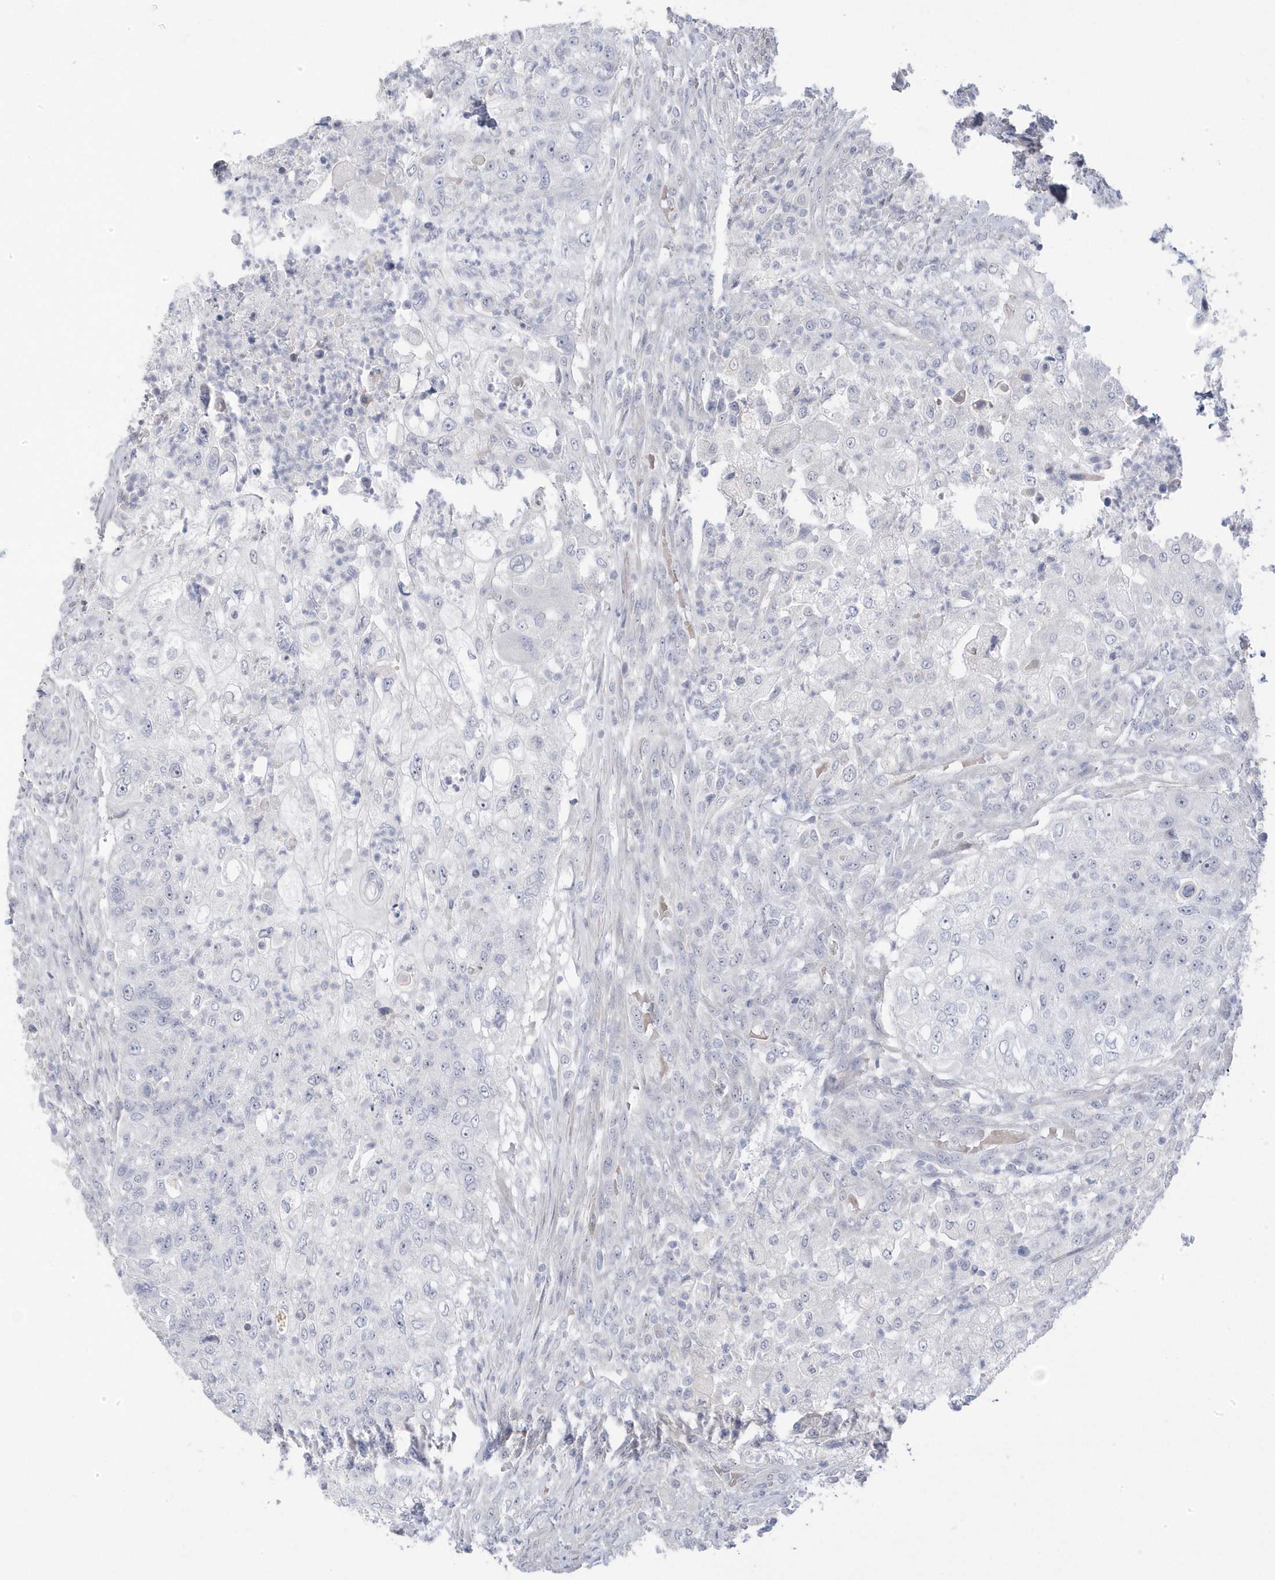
{"staining": {"intensity": "negative", "quantity": "none", "location": "none"}, "tissue": "urothelial cancer", "cell_type": "Tumor cells", "image_type": "cancer", "snomed": [{"axis": "morphology", "description": "Urothelial carcinoma, High grade"}, {"axis": "topography", "description": "Urinary bladder"}], "caption": "Tumor cells are negative for brown protein staining in urothelial carcinoma (high-grade).", "gene": "GTPBP6", "patient": {"sex": "female", "age": 60}}